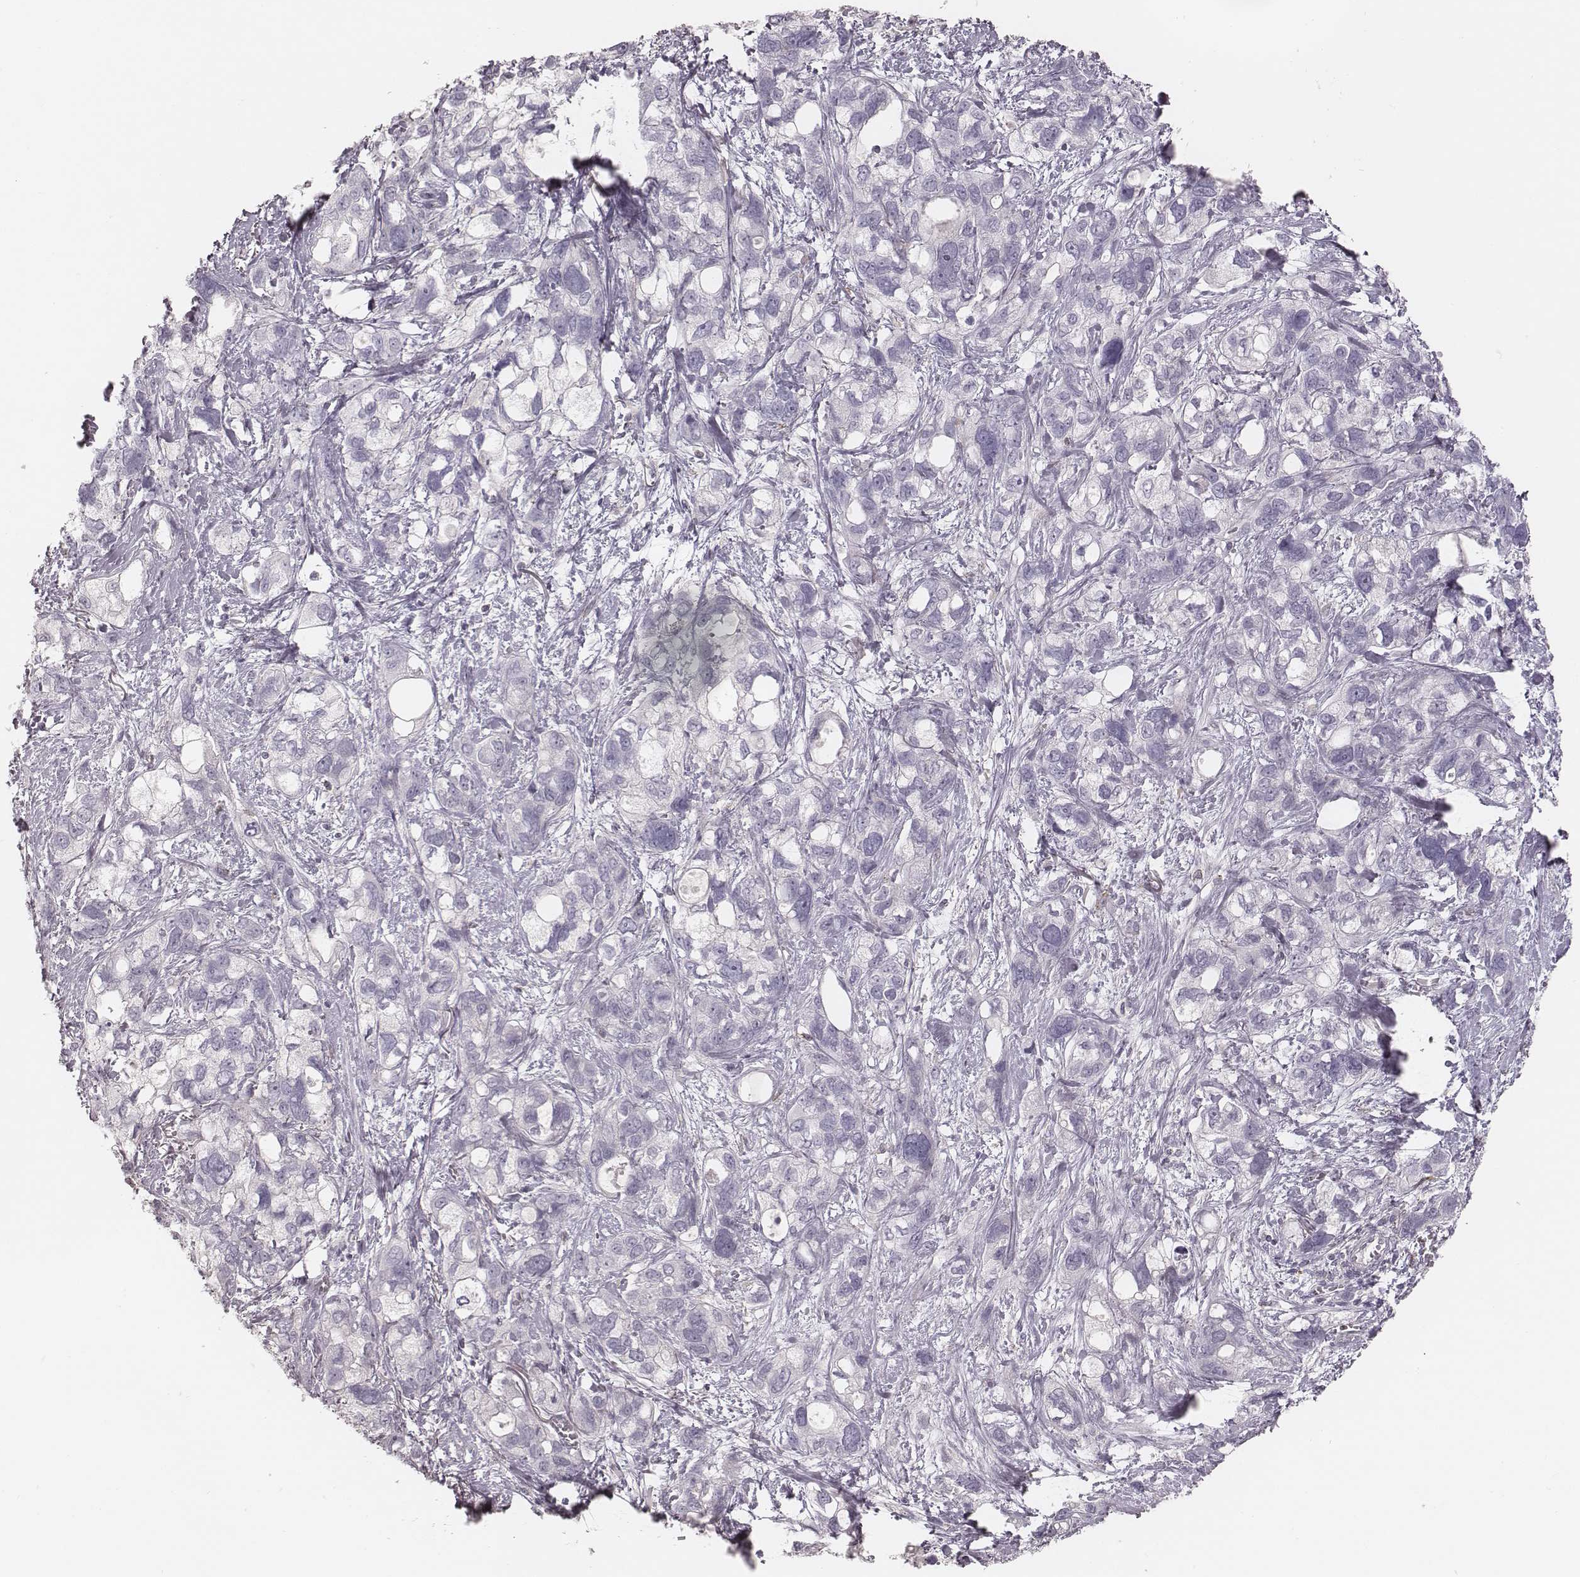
{"staining": {"intensity": "negative", "quantity": "none", "location": "none"}, "tissue": "stomach cancer", "cell_type": "Tumor cells", "image_type": "cancer", "snomed": [{"axis": "morphology", "description": "Adenocarcinoma, NOS"}, {"axis": "topography", "description": "Stomach, upper"}], "caption": "The histopathology image exhibits no staining of tumor cells in stomach adenocarcinoma. (DAB (3,3'-diaminobenzidine) immunohistochemistry with hematoxylin counter stain).", "gene": "MSX1", "patient": {"sex": "female", "age": 81}}